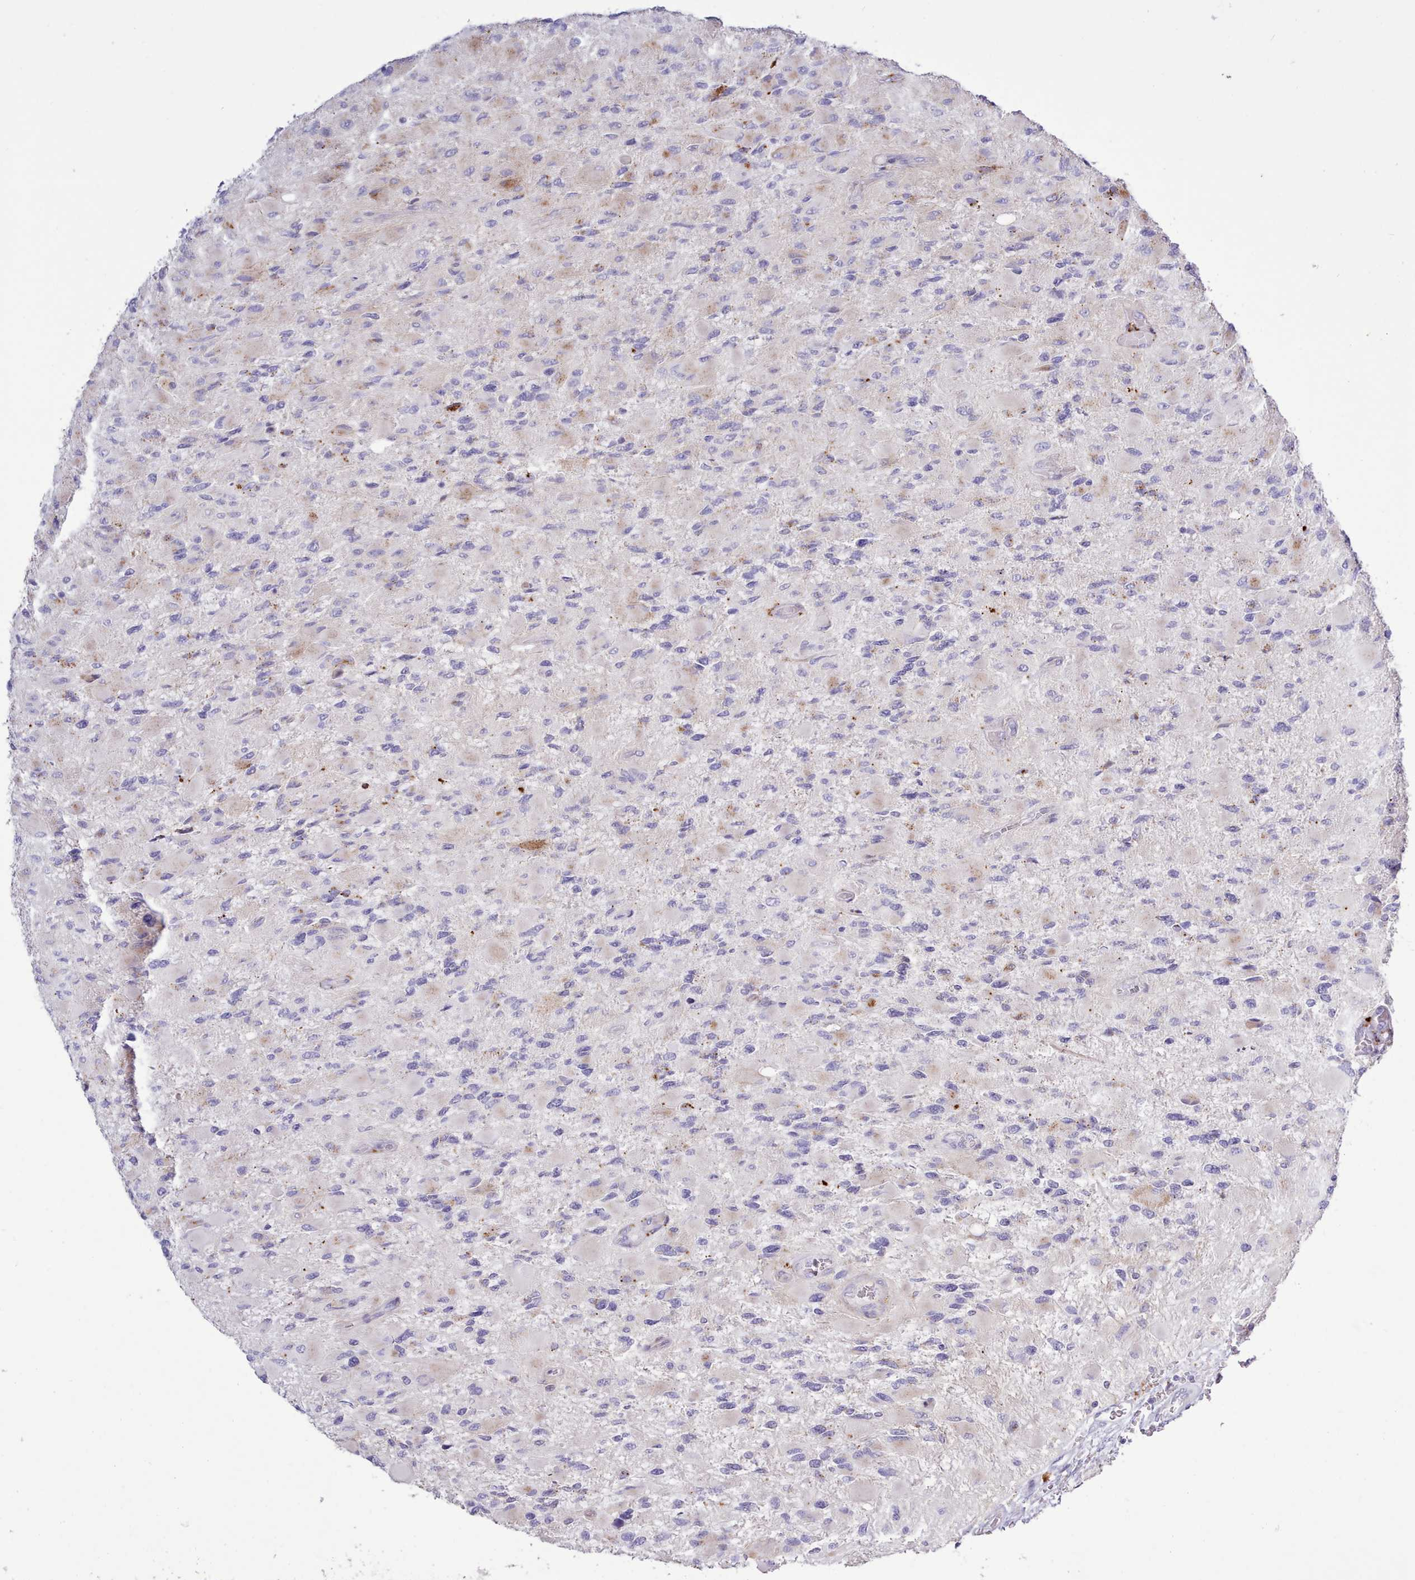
{"staining": {"intensity": "weak", "quantity": "<25%", "location": "cytoplasmic/membranous"}, "tissue": "glioma", "cell_type": "Tumor cells", "image_type": "cancer", "snomed": [{"axis": "morphology", "description": "Glioma, malignant, High grade"}, {"axis": "topography", "description": "Cerebral cortex"}], "caption": "Immunohistochemistry (IHC) of human glioma demonstrates no positivity in tumor cells.", "gene": "SRD5A1", "patient": {"sex": "female", "age": 36}}